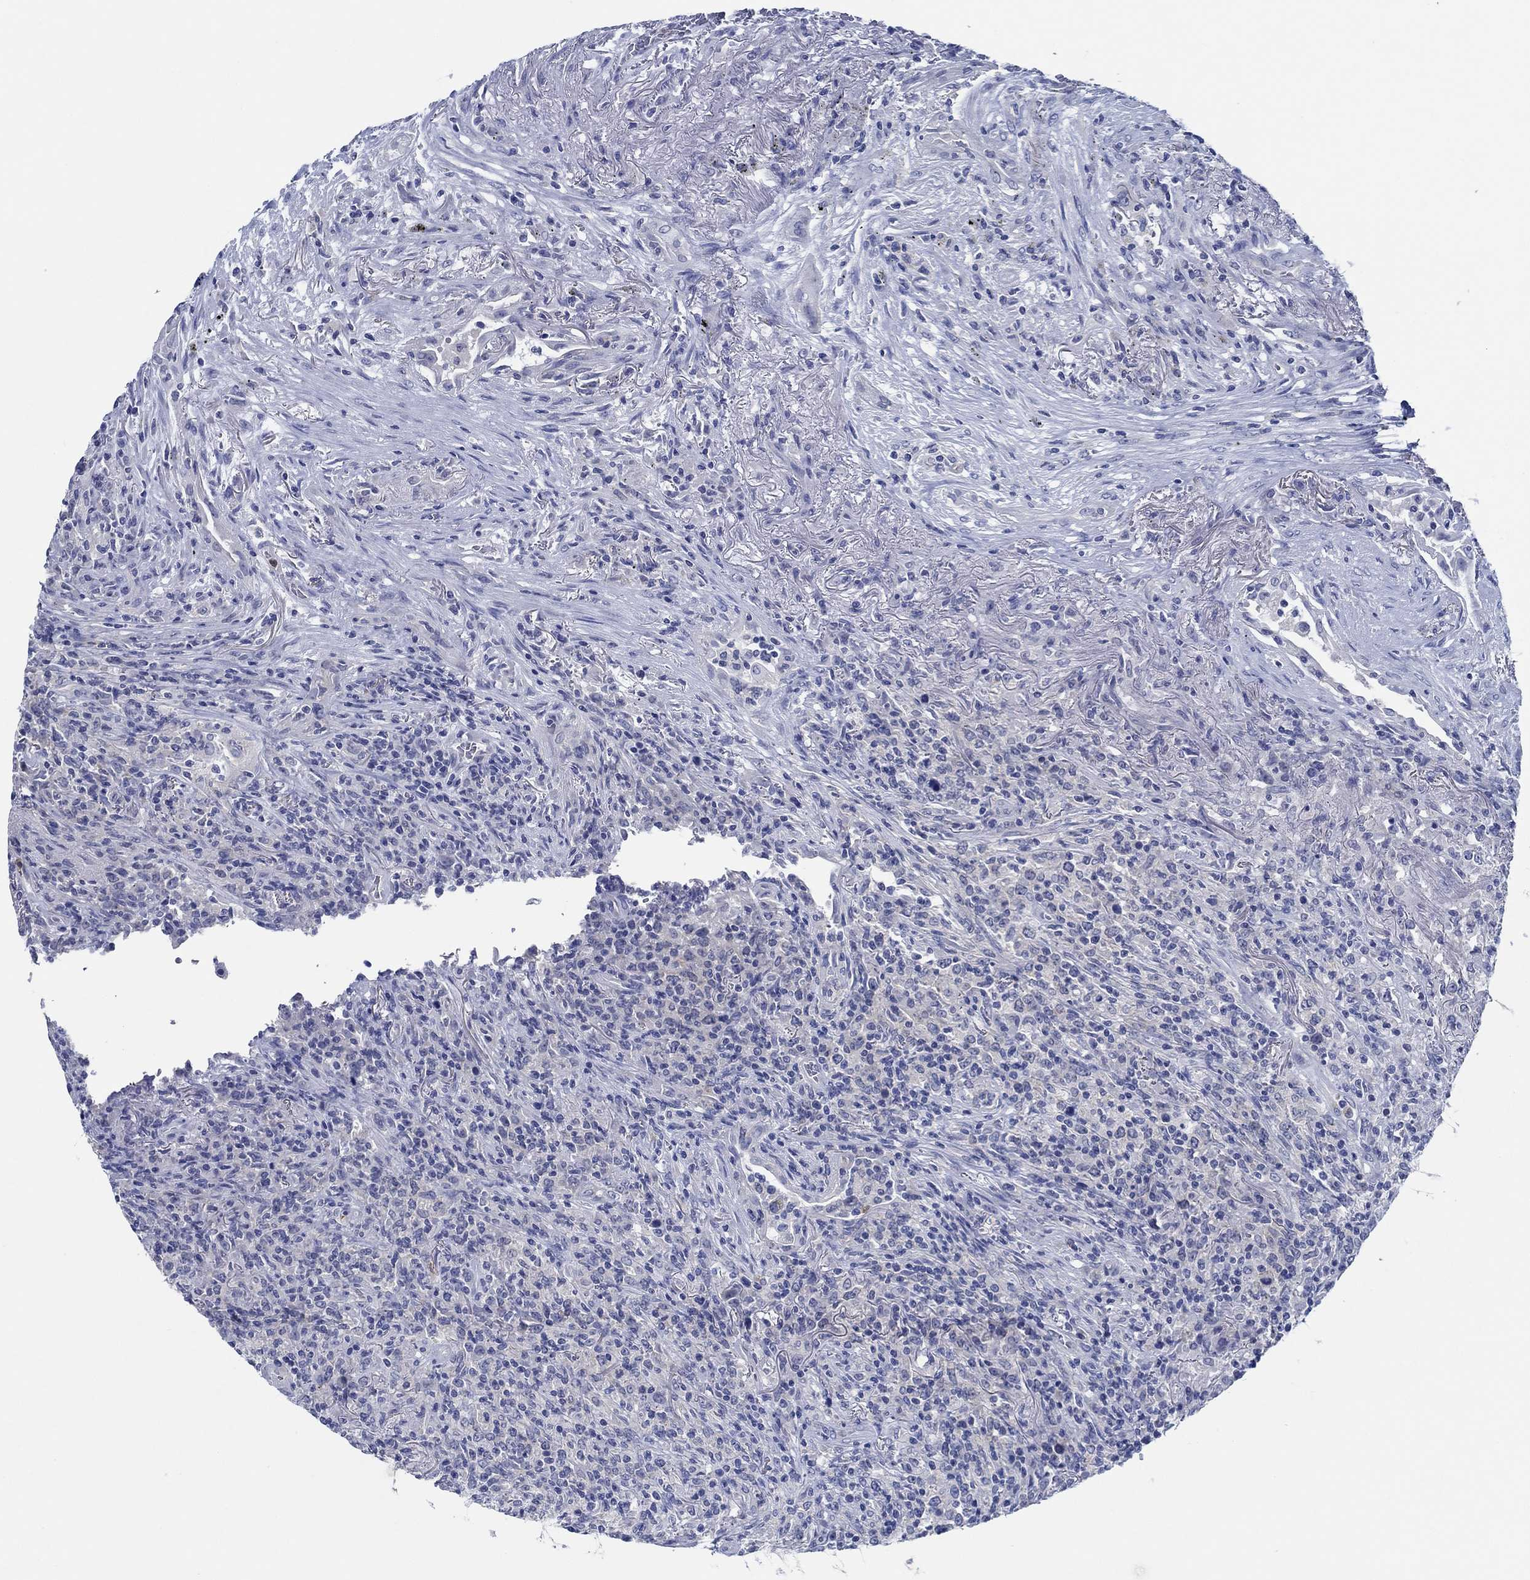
{"staining": {"intensity": "negative", "quantity": "none", "location": "none"}, "tissue": "lymphoma", "cell_type": "Tumor cells", "image_type": "cancer", "snomed": [{"axis": "morphology", "description": "Malignant lymphoma, non-Hodgkin's type, High grade"}, {"axis": "topography", "description": "Lung"}], "caption": "IHC photomicrograph of lymphoma stained for a protein (brown), which exhibits no expression in tumor cells.", "gene": "ZNF671", "patient": {"sex": "male", "age": 79}}